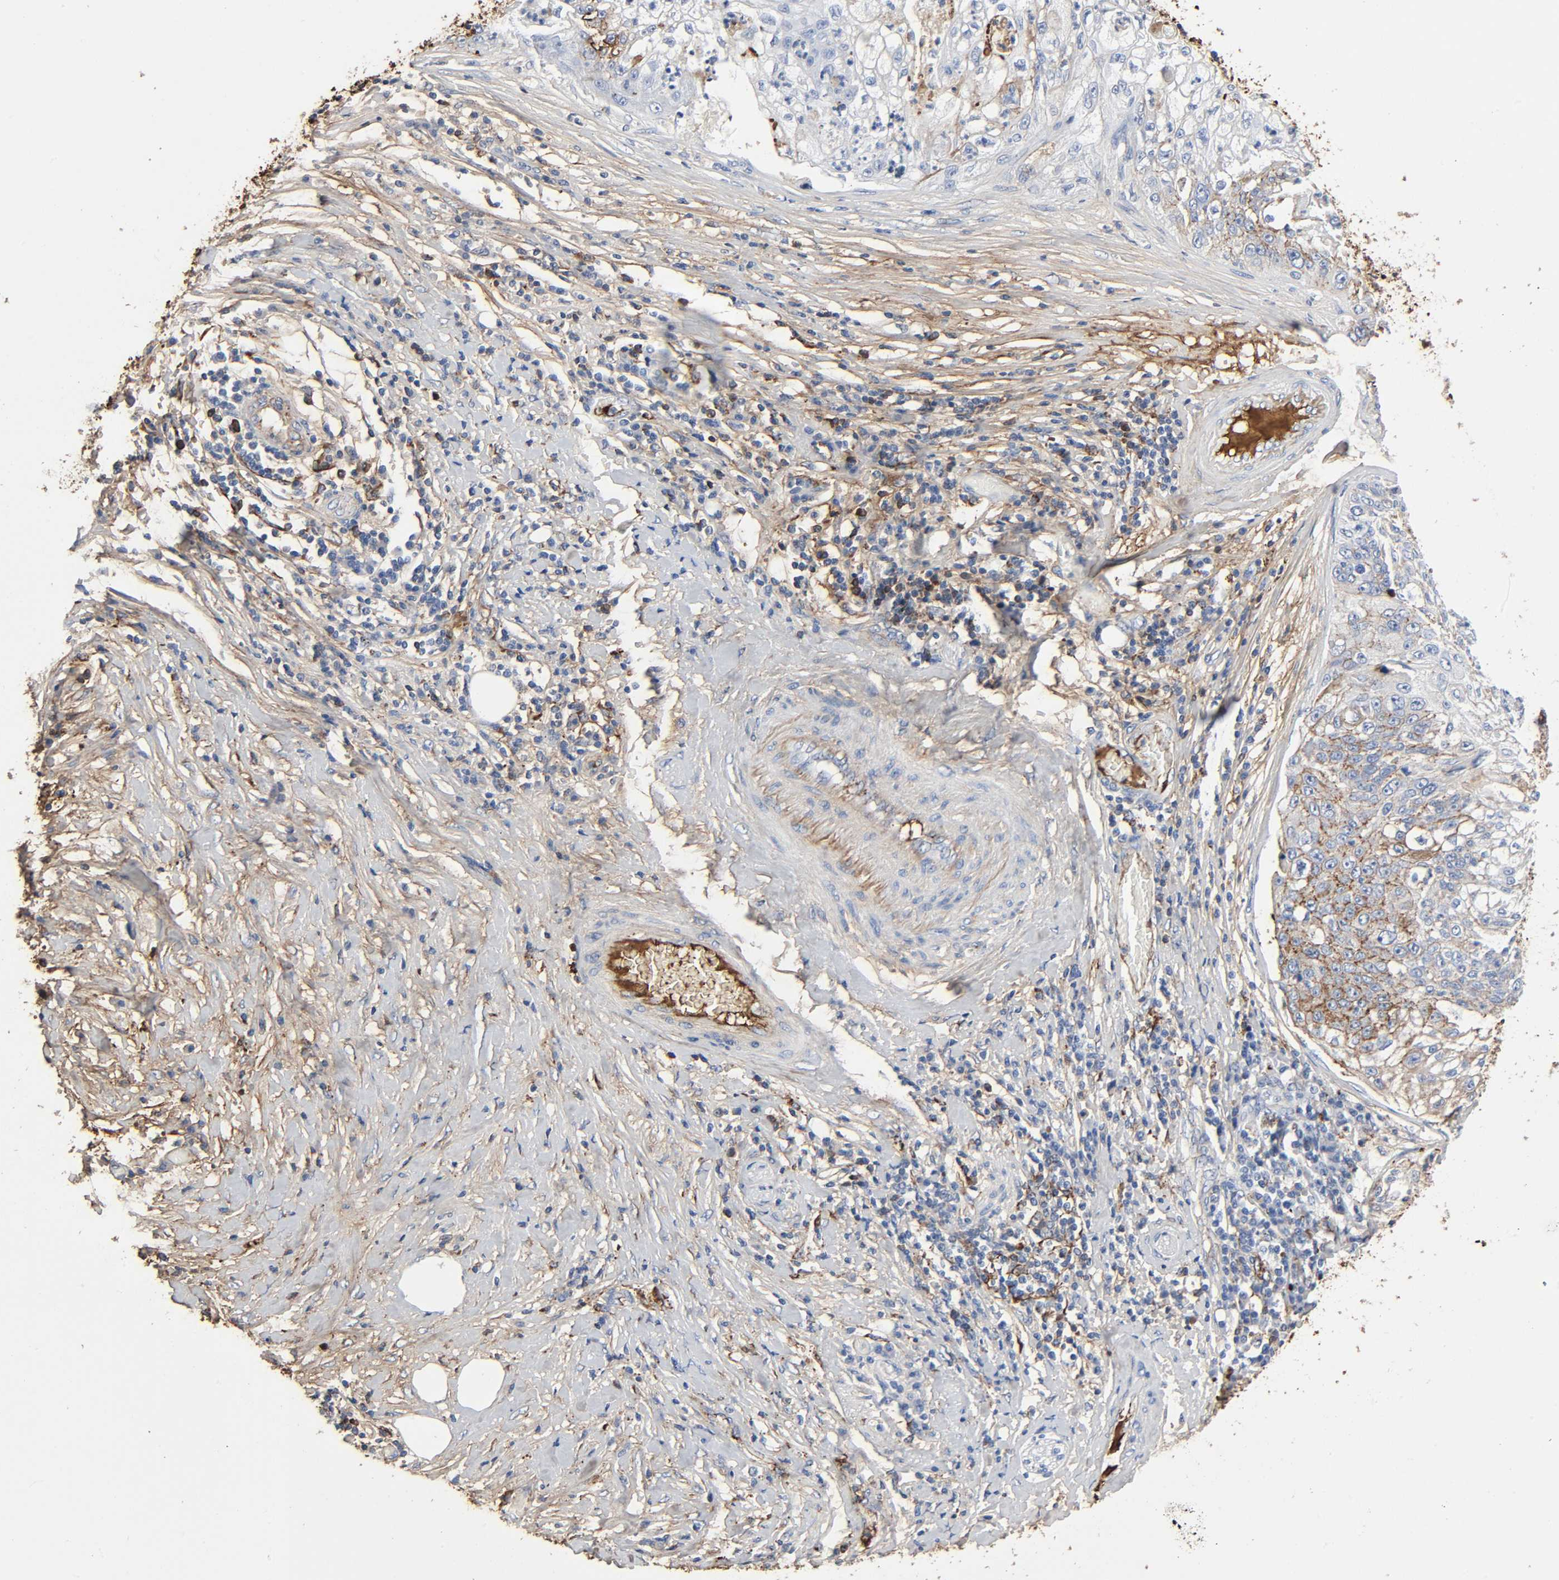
{"staining": {"intensity": "moderate", "quantity": "25%-75%", "location": "cytoplasmic/membranous"}, "tissue": "lung cancer", "cell_type": "Tumor cells", "image_type": "cancer", "snomed": [{"axis": "morphology", "description": "Inflammation, NOS"}, {"axis": "morphology", "description": "Squamous cell carcinoma, NOS"}, {"axis": "topography", "description": "Lymph node"}, {"axis": "topography", "description": "Soft tissue"}, {"axis": "topography", "description": "Lung"}], "caption": "Moderate cytoplasmic/membranous positivity is identified in about 25%-75% of tumor cells in lung squamous cell carcinoma.", "gene": "C3", "patient": {"sex": "male", "age": 66}}